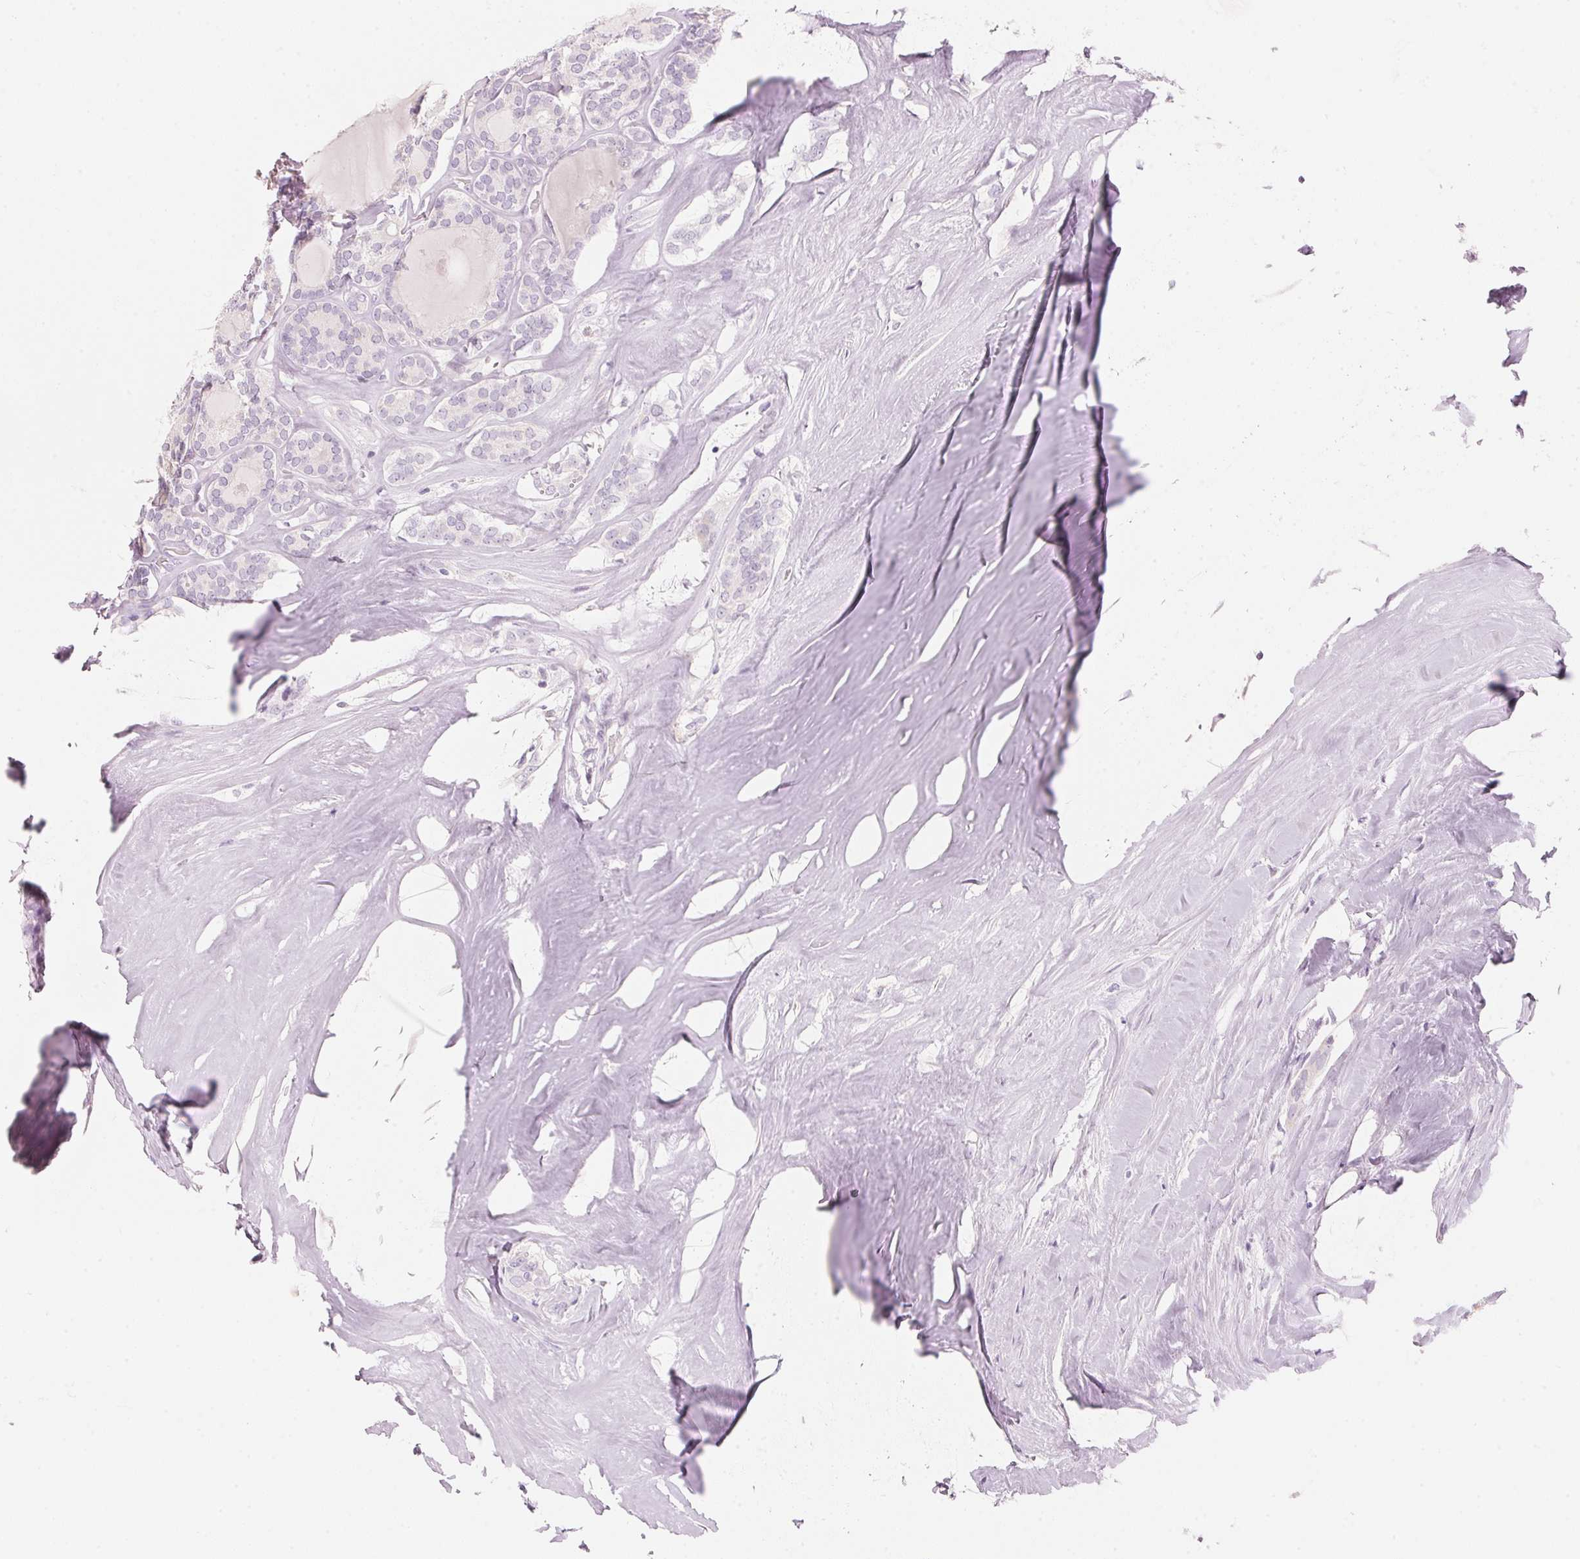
{"staining": {"intensity": "negative", "quantity": "none", "location": "none"}, "tissue": "thyroid cancer", "cell_type": "Tumor cells", "image_type": "cancer", "snomed": [{"axis": "morphology", "description": "Follicular adenoma carcinoma, NOS"}, {"axis": "topography", "description": "Thyroid gland"}], "caption": "This is a histopathology image of IHC staining of follicular adenoma carcinoma (thyroid), which shows no expression in tumor cells.", "gene": "HOXB13", "patient": {"sex": "male", "age": 74}}